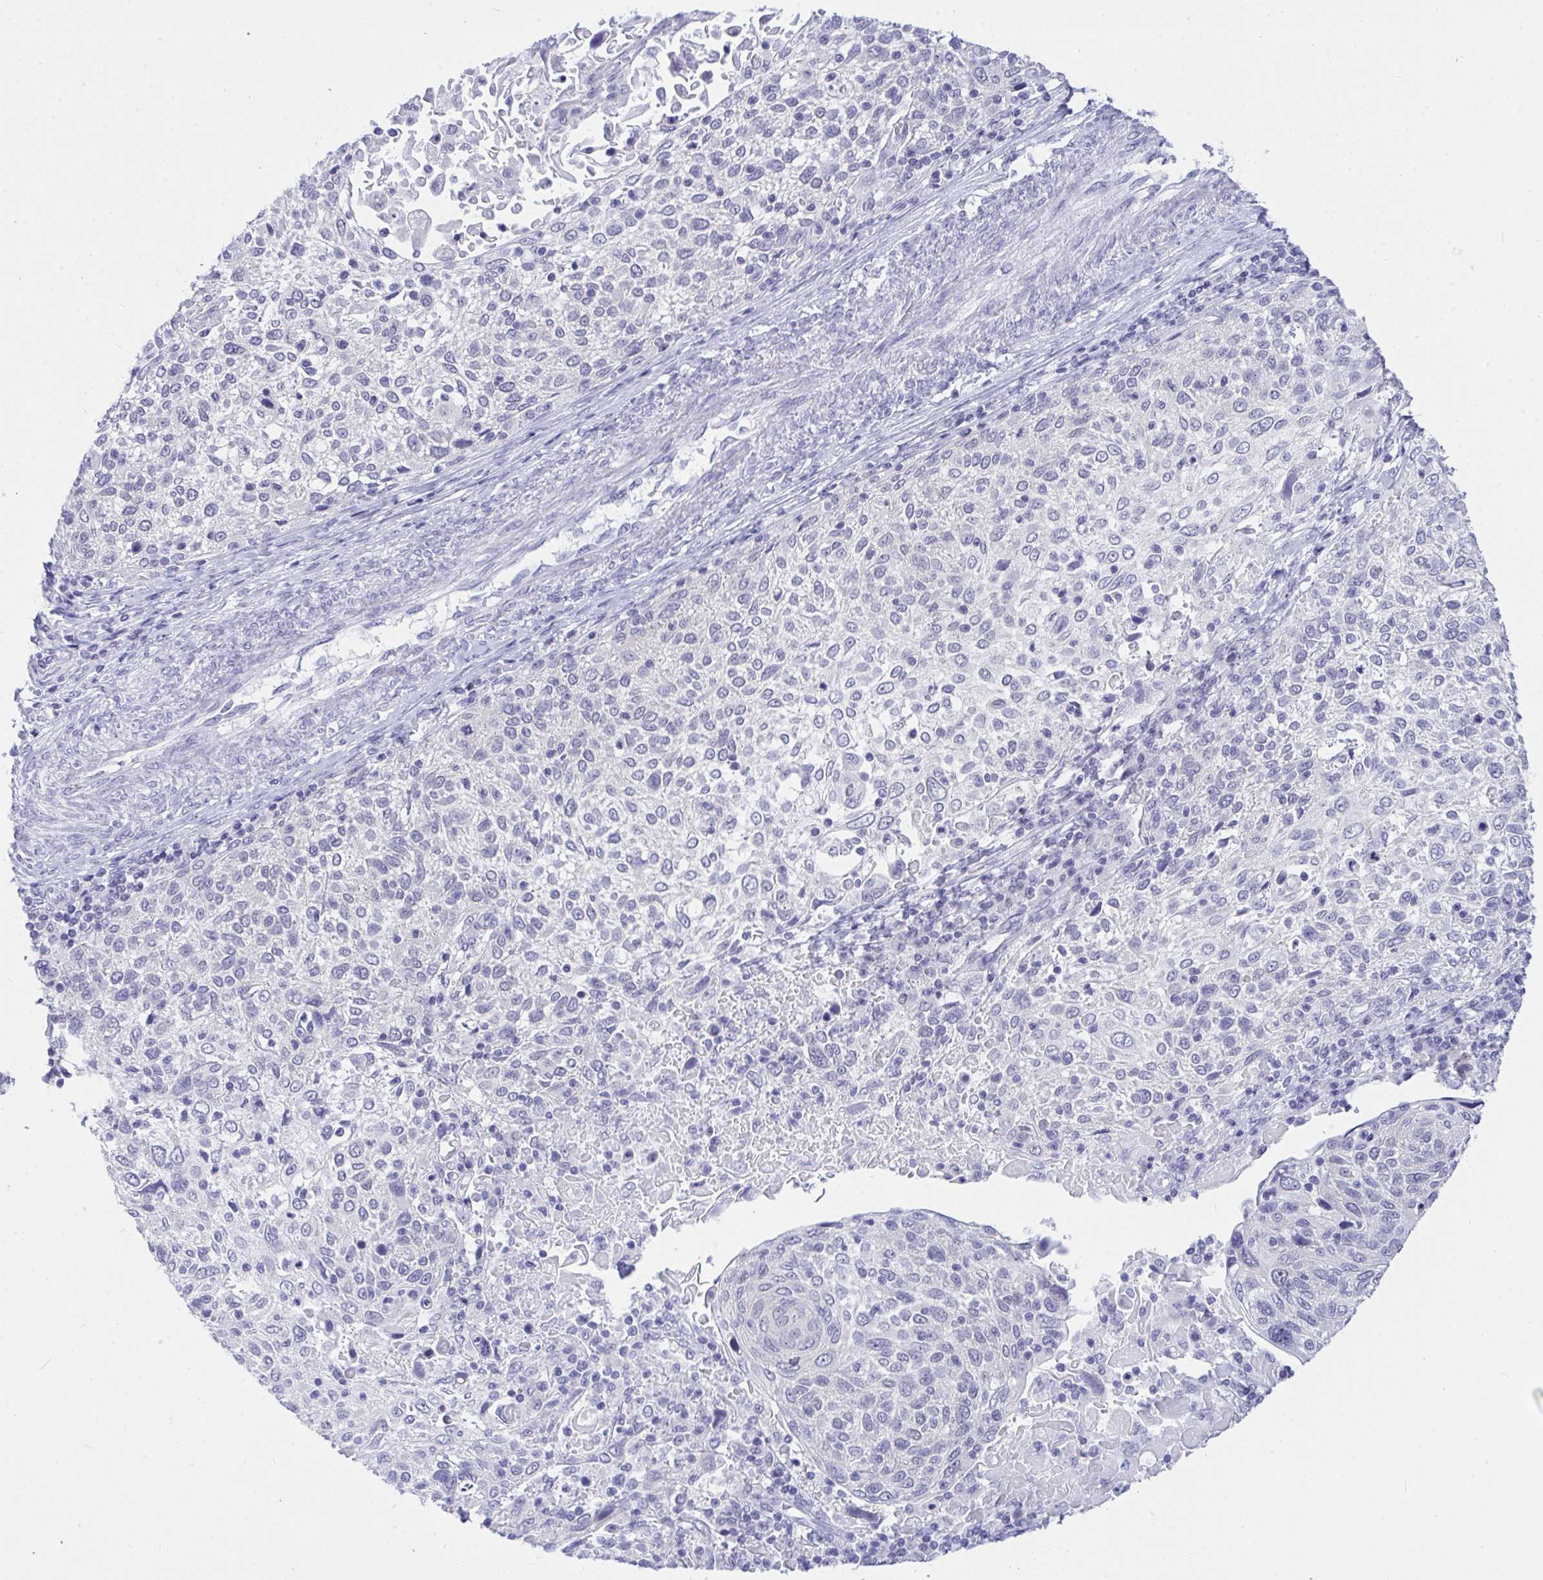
{"staining": {"intensity": "negative", "quantity": "none", "location": "none"}, "tissue": "cervical cancer", "cell_type": "Tumor cells", "image_type": "cancer", "snomed": [{"axis": "morphology", "description": "Squamous cell carcinoma, NOS"}, {"axis": "topography", "description": "Cervix"}], "caption": "Immunohistochemical staining of cervical cancer exhibits no significant staining in tumor cells.", "gene": "THOP1", "patient": {"sex": "female", "age": 61}}